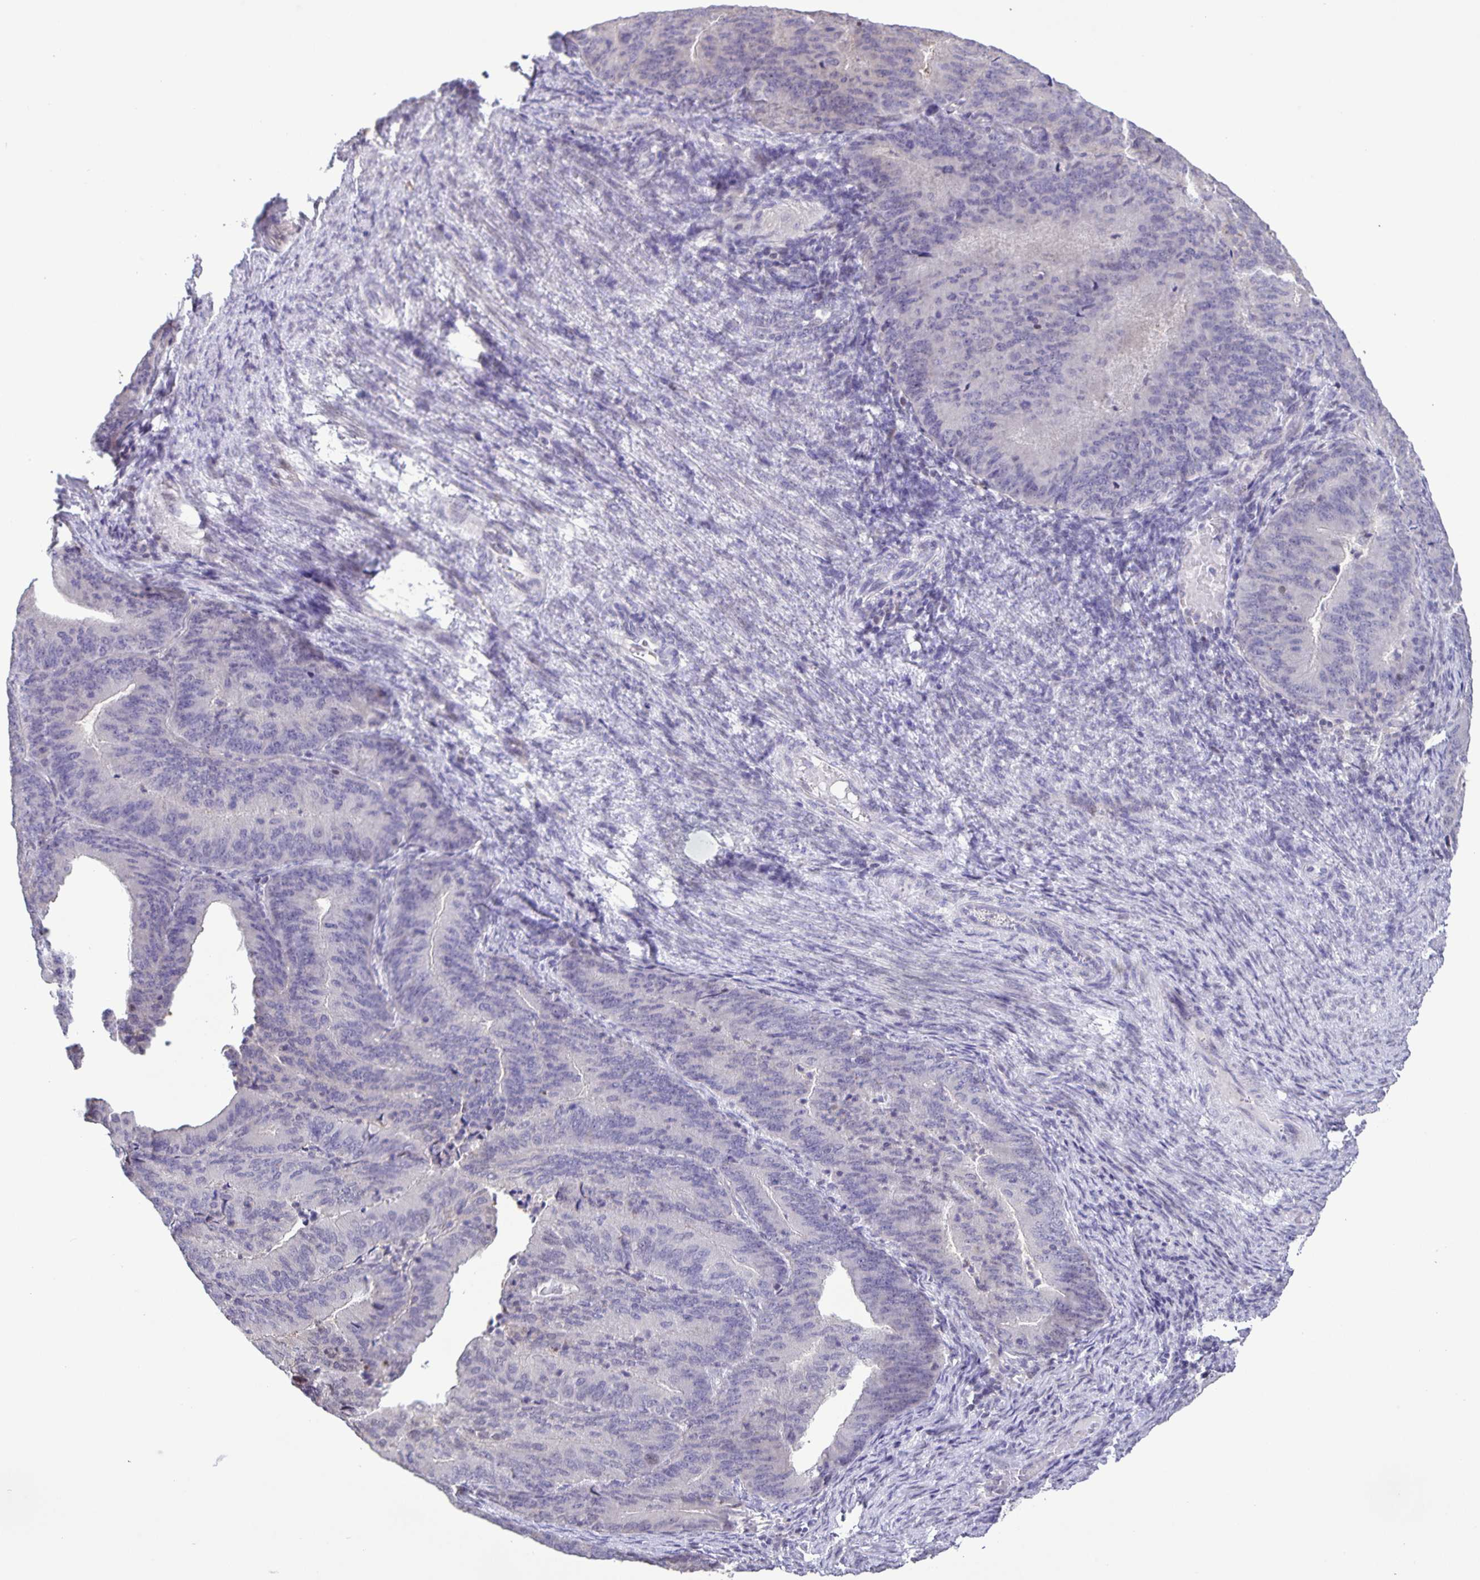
{"staining": {"intensity": "negative", "quantity": "none", "location": "none"}, "tissue": "endometrial cancer", "cell_type": "Tumor cells", "image_type": "cancer", "snomed": [{"axis": "morphology", "description": "Adenocarcinoma, NOS"}, {"axis": "topography", "description": "Endometrium"}], "caption": "Immunohistochemical staining of endometrial cancer reveals no significant expression in tumor cells.", "gene": "ONECUT2", "patient": {"sex": "female", "age": 57}}